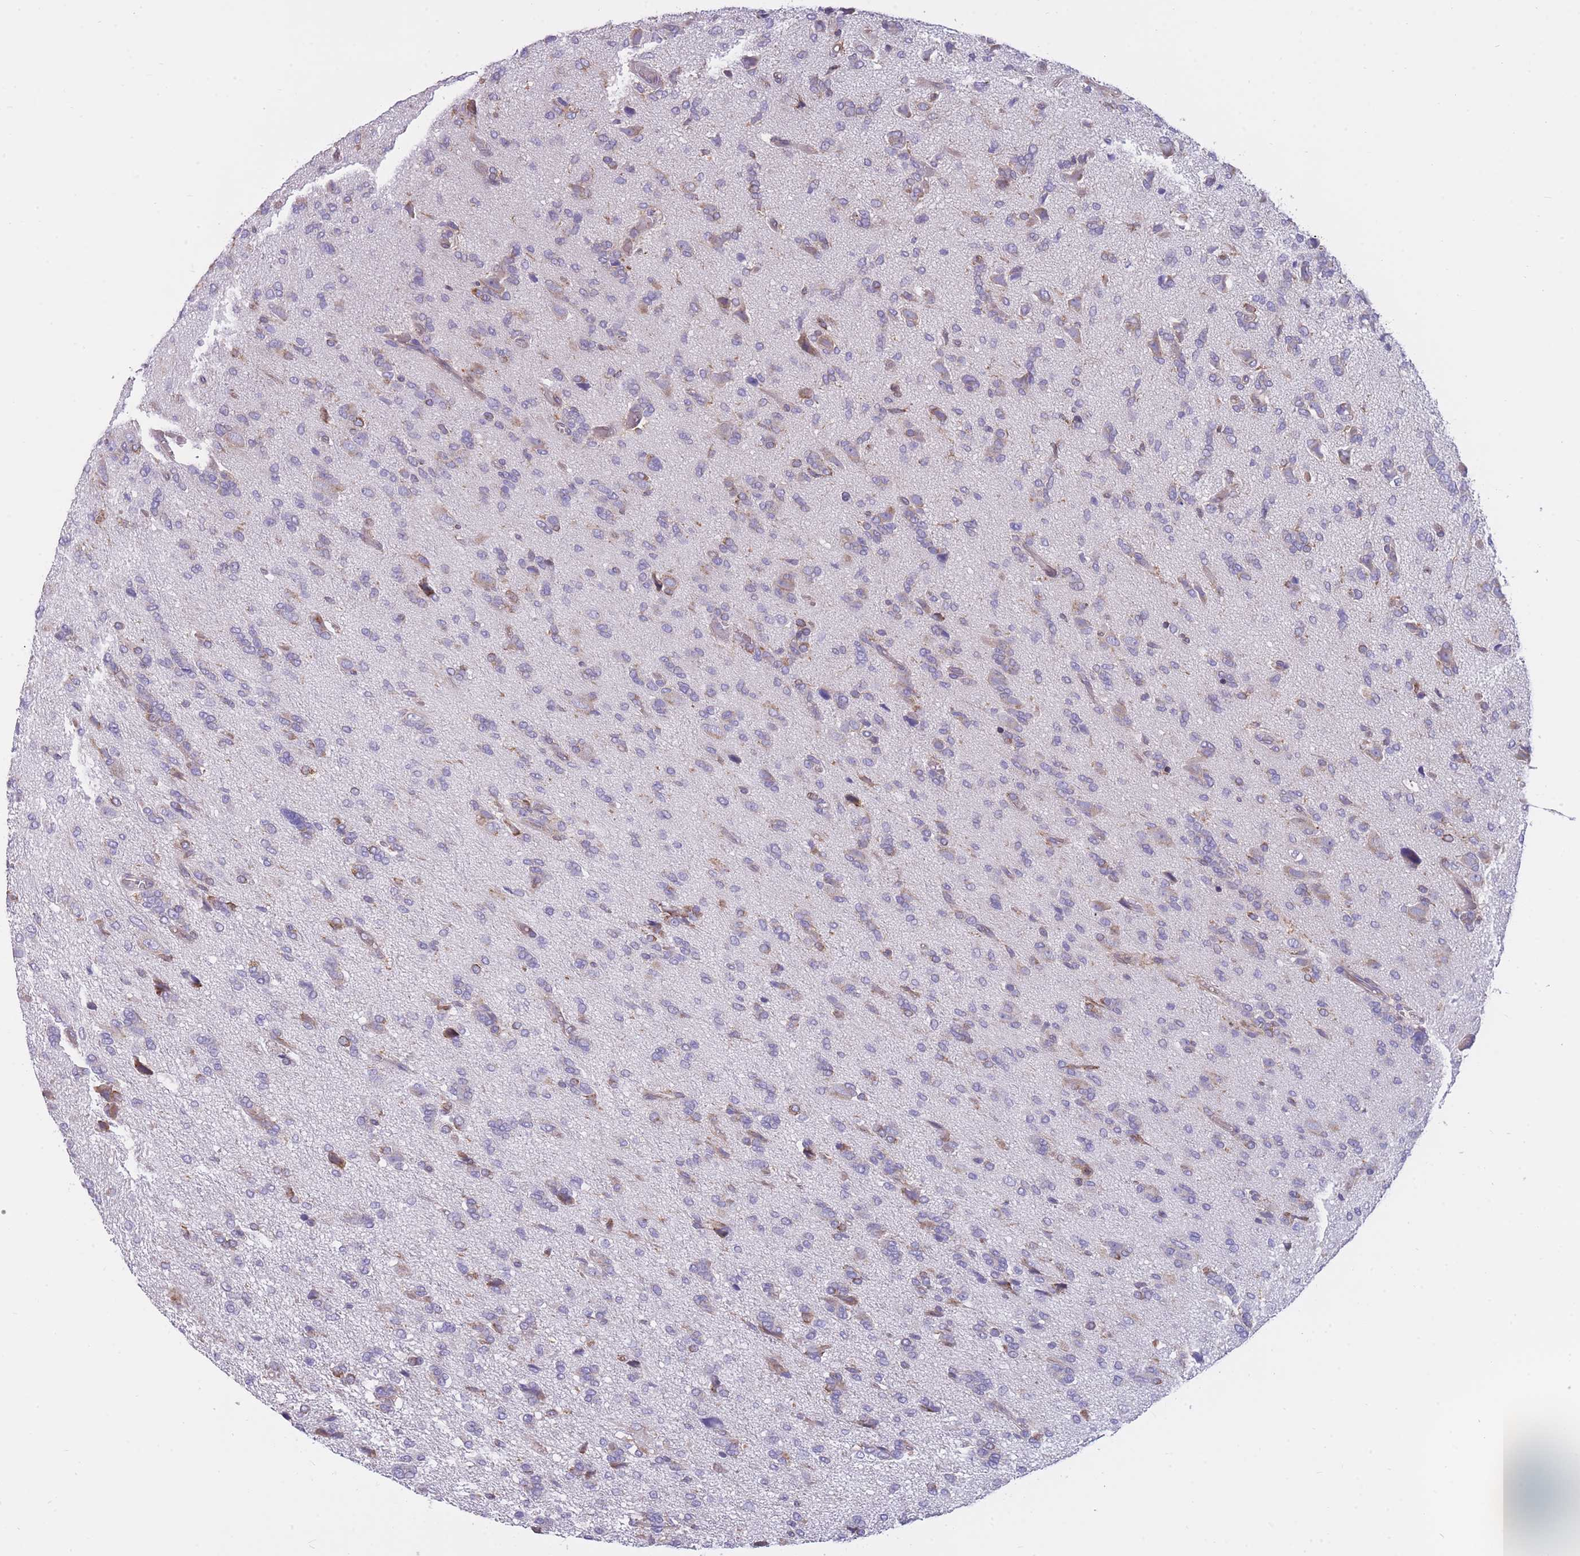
{"staining": {"intensity": "weak", "quantity": "<25%", "location": "cytoplasmic/membranous"}, "tissue": "glioma", "cell_type": "Tumor cells", "image_type": "cancer", "snomed": [{"axis": "morphology", "description": "Glioma, malignant, High grade"}, {"axis": "topography", "description": "Brain"}], "caption": "Protein analysis of malignant high-grade glioma displays no significant staining in tumor cells.", "gene": "ZNF662", "patient": {"sex": "female", "age": 59}}